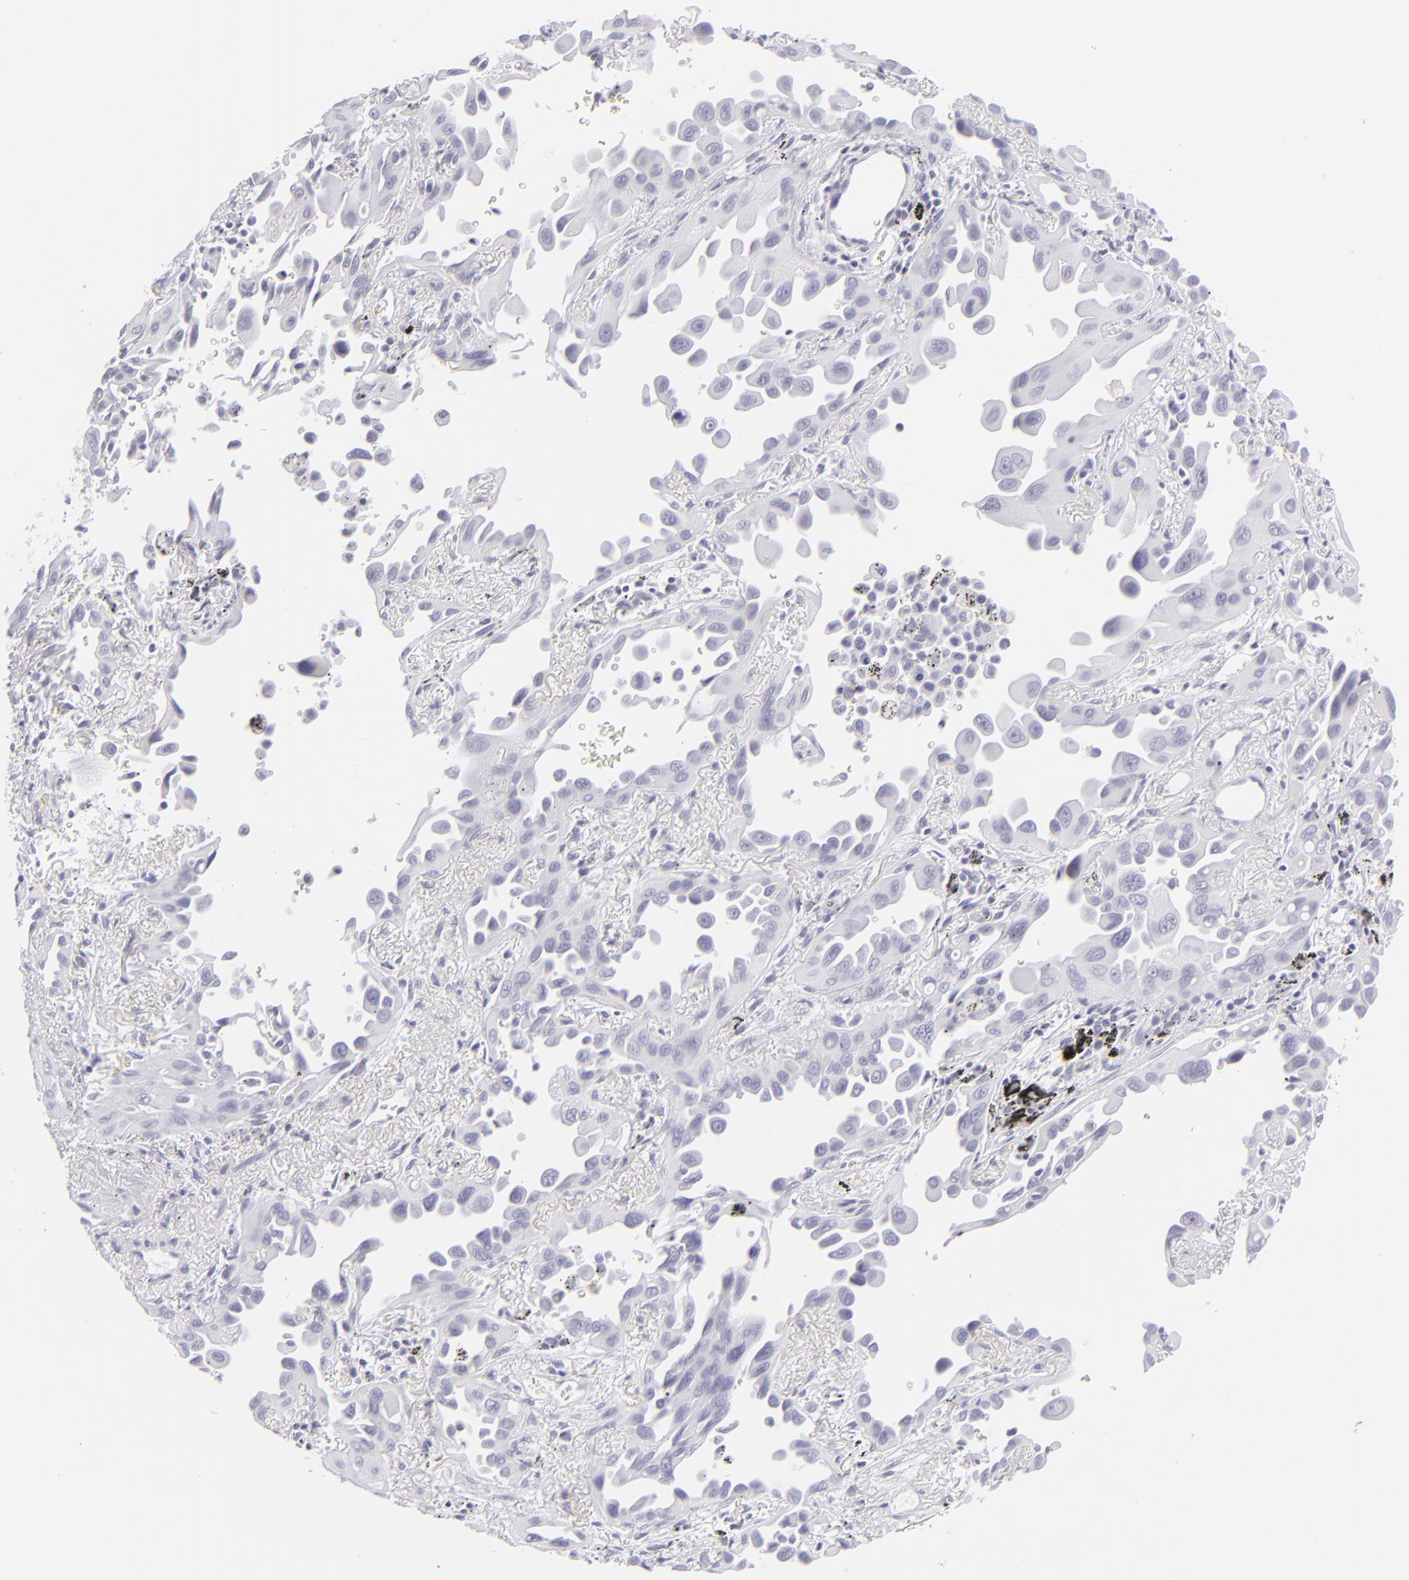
{"staining": {"intensity": "negative", "quantity": "none", "location": "none"}, "tissue": "lung cancer", "cell_type": "Tumor cells", "image_type": "cancer", "snomed": [{"axis": "morphology", "description": "Adenocarcinoma, NOS"}, {"axis": "topography", "description": "Lung"}], "caption": "This is an immunohistochemistry image of human adenocarcinoma (lung). There is no positivity in tumor cells.", "gene": "FCER2", "patient": {"sex": "male", "age": 68}}